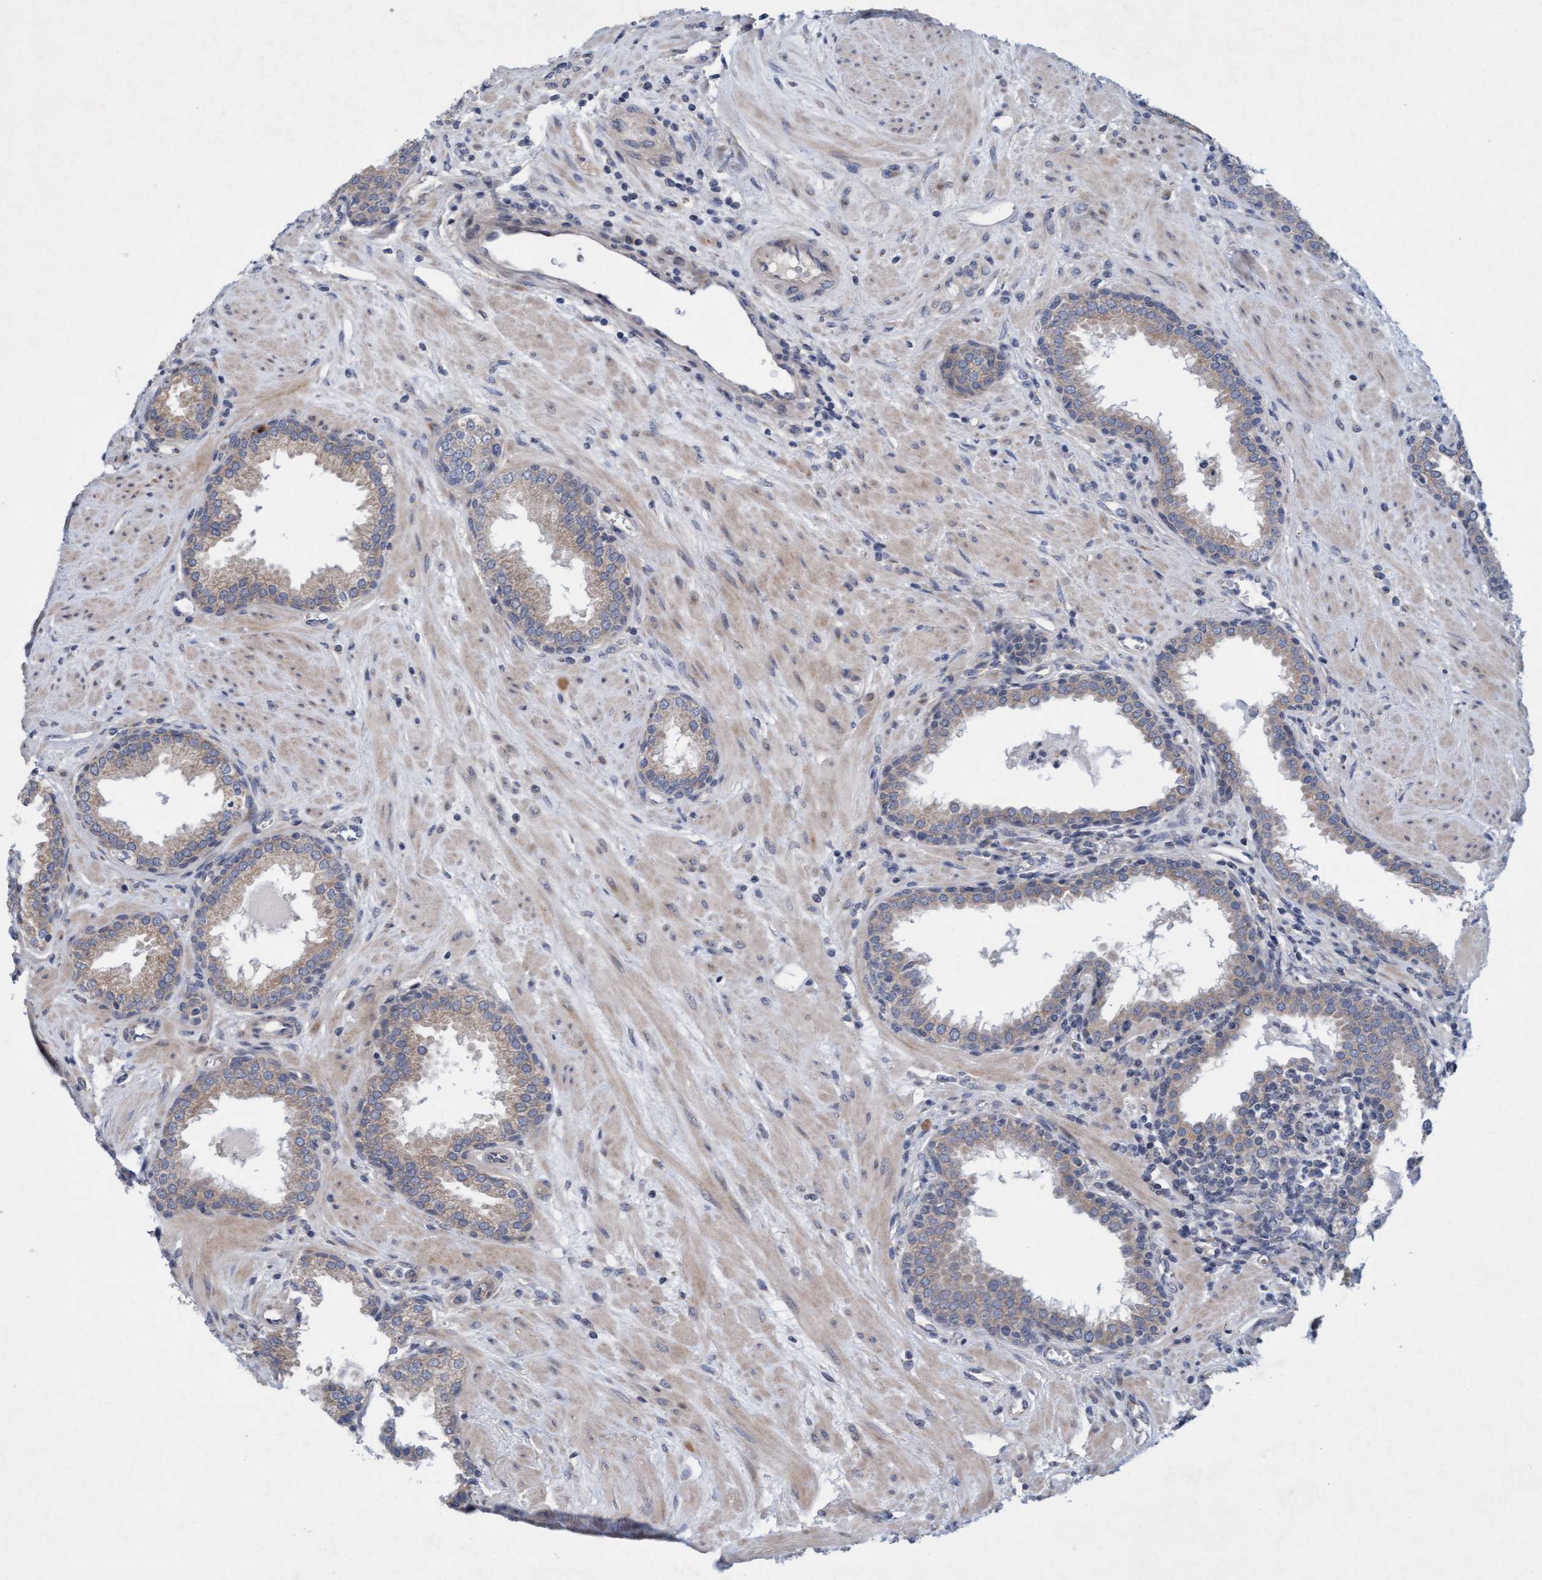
{"staining": {"intensity": "weak", "quantity": ">75%", "location": "cytoplasmic/membranous"}, "tissue": "prostate", "cell_type": "Glandular cells", "image_type": "normal", "snomed": [{"axis": "morphology", "description": "Normal tissue, NOS"}, {"axis": "topography", "description": "Prostate"}], "caption": "Prostate was stained to show a protein in brown. There is low levels of weak cytoplasmic/membranous staining in about >75% of glandular cells. Ihc stains the protein in brown and the nuclei are stained blue.", "gene": "DDHD2", "patient": {"sex": "male", "age": 51}}